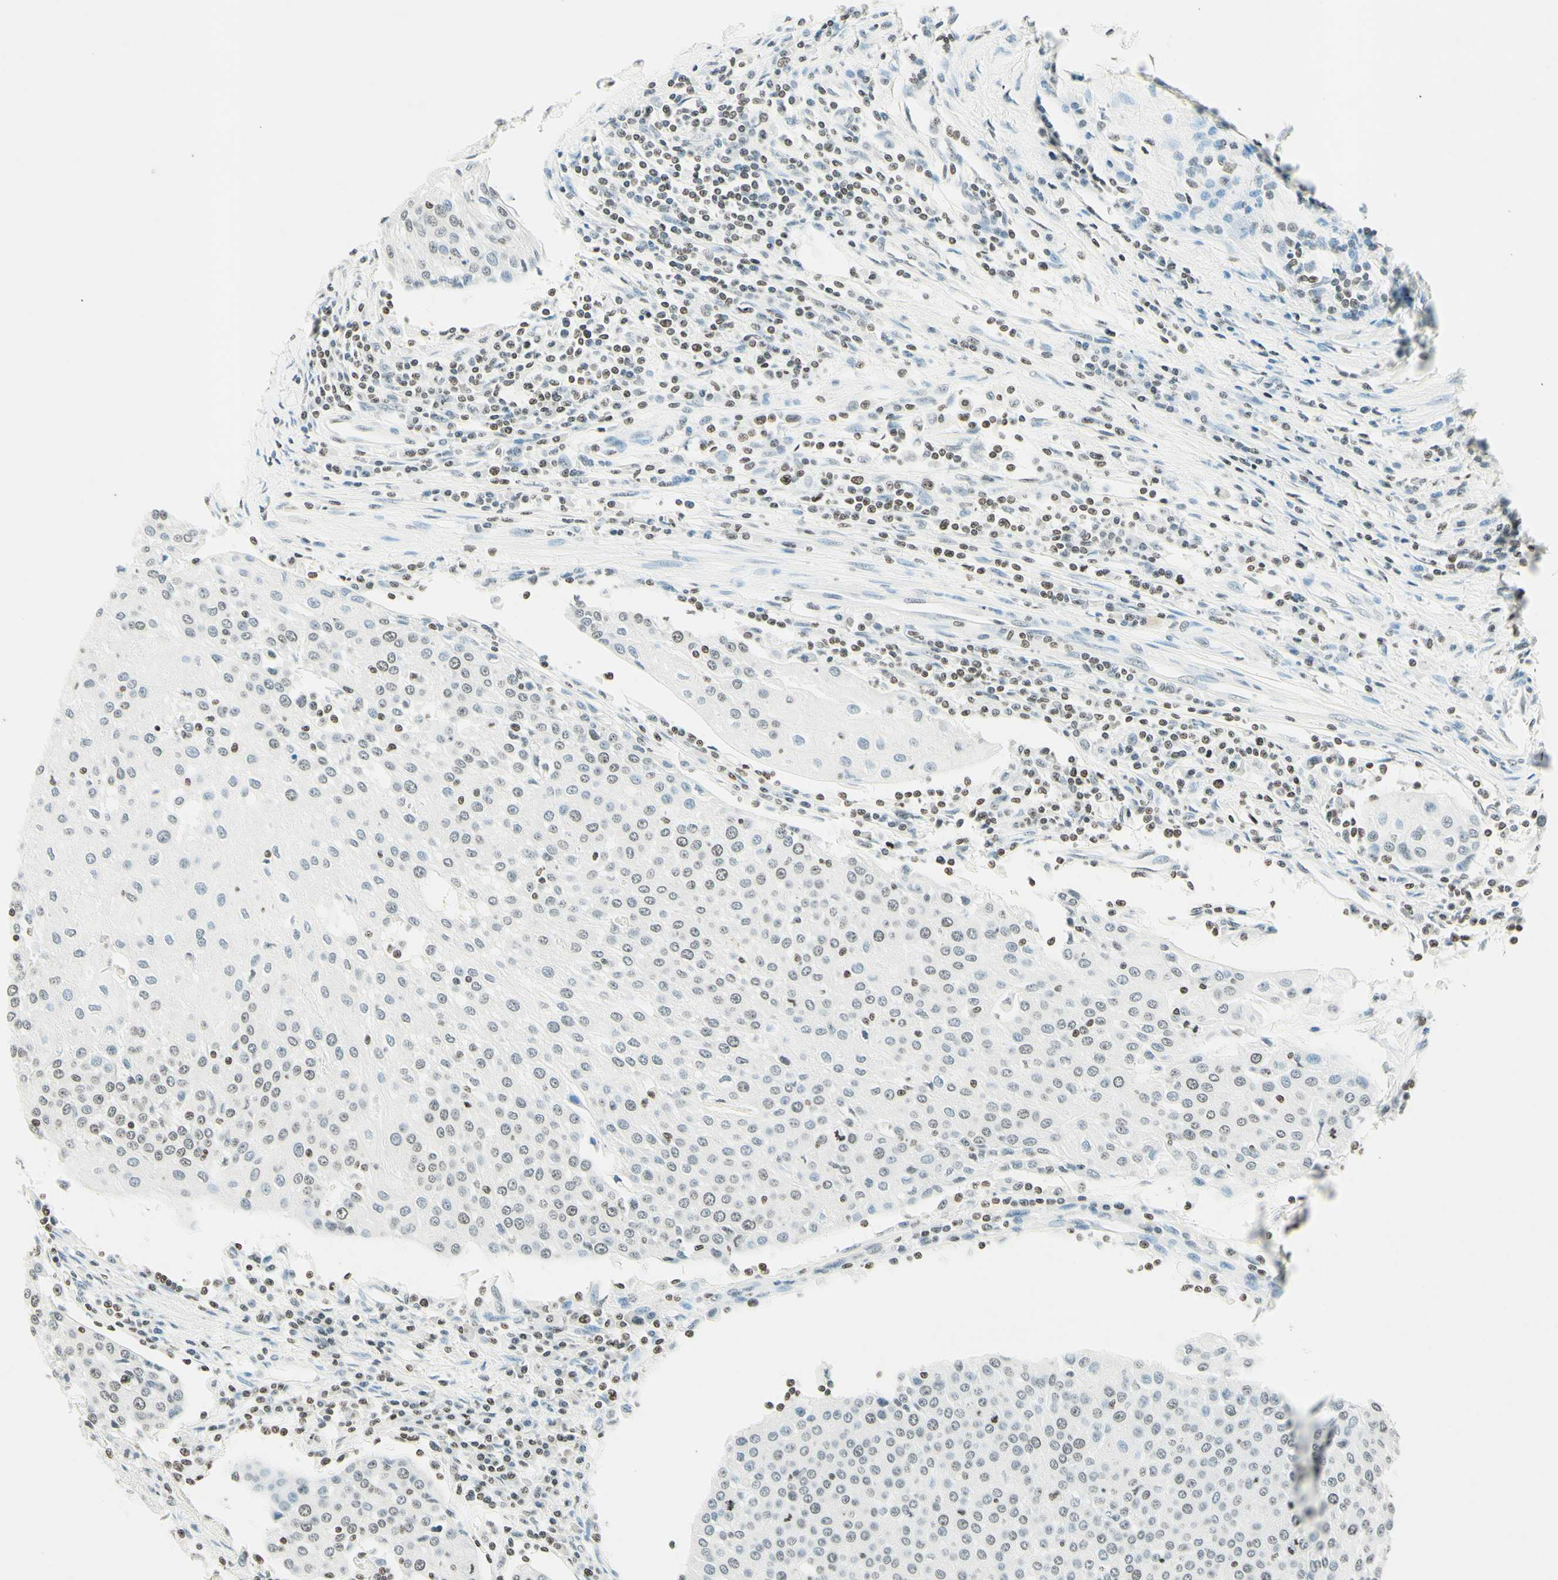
{"staining": {"intensity": "weak", "quantity": "25%-75%", "location": "nuclear"}, "tissue": "urothelial cancer", "cell_type": "Tumor cells", "image_type": "cancer", "snomed": [{"axis": "morphology", "description": "Urothelial carcinoma, High grade"}, {"axis": "topography", "description": "Urinary bladder"}], "caption": "Urothelial carcinoma (high-grade) stained with DAB immunohistochemistry exhibits low levels of weak nuclear expression in about 25%-75% of tumor cells. Immunohistochemistry (ihc) stains the protein of interest in brown and the nuclei are stained blue.", "gene": "MSH2", "patient": {"sex": "female", "age": 85}}